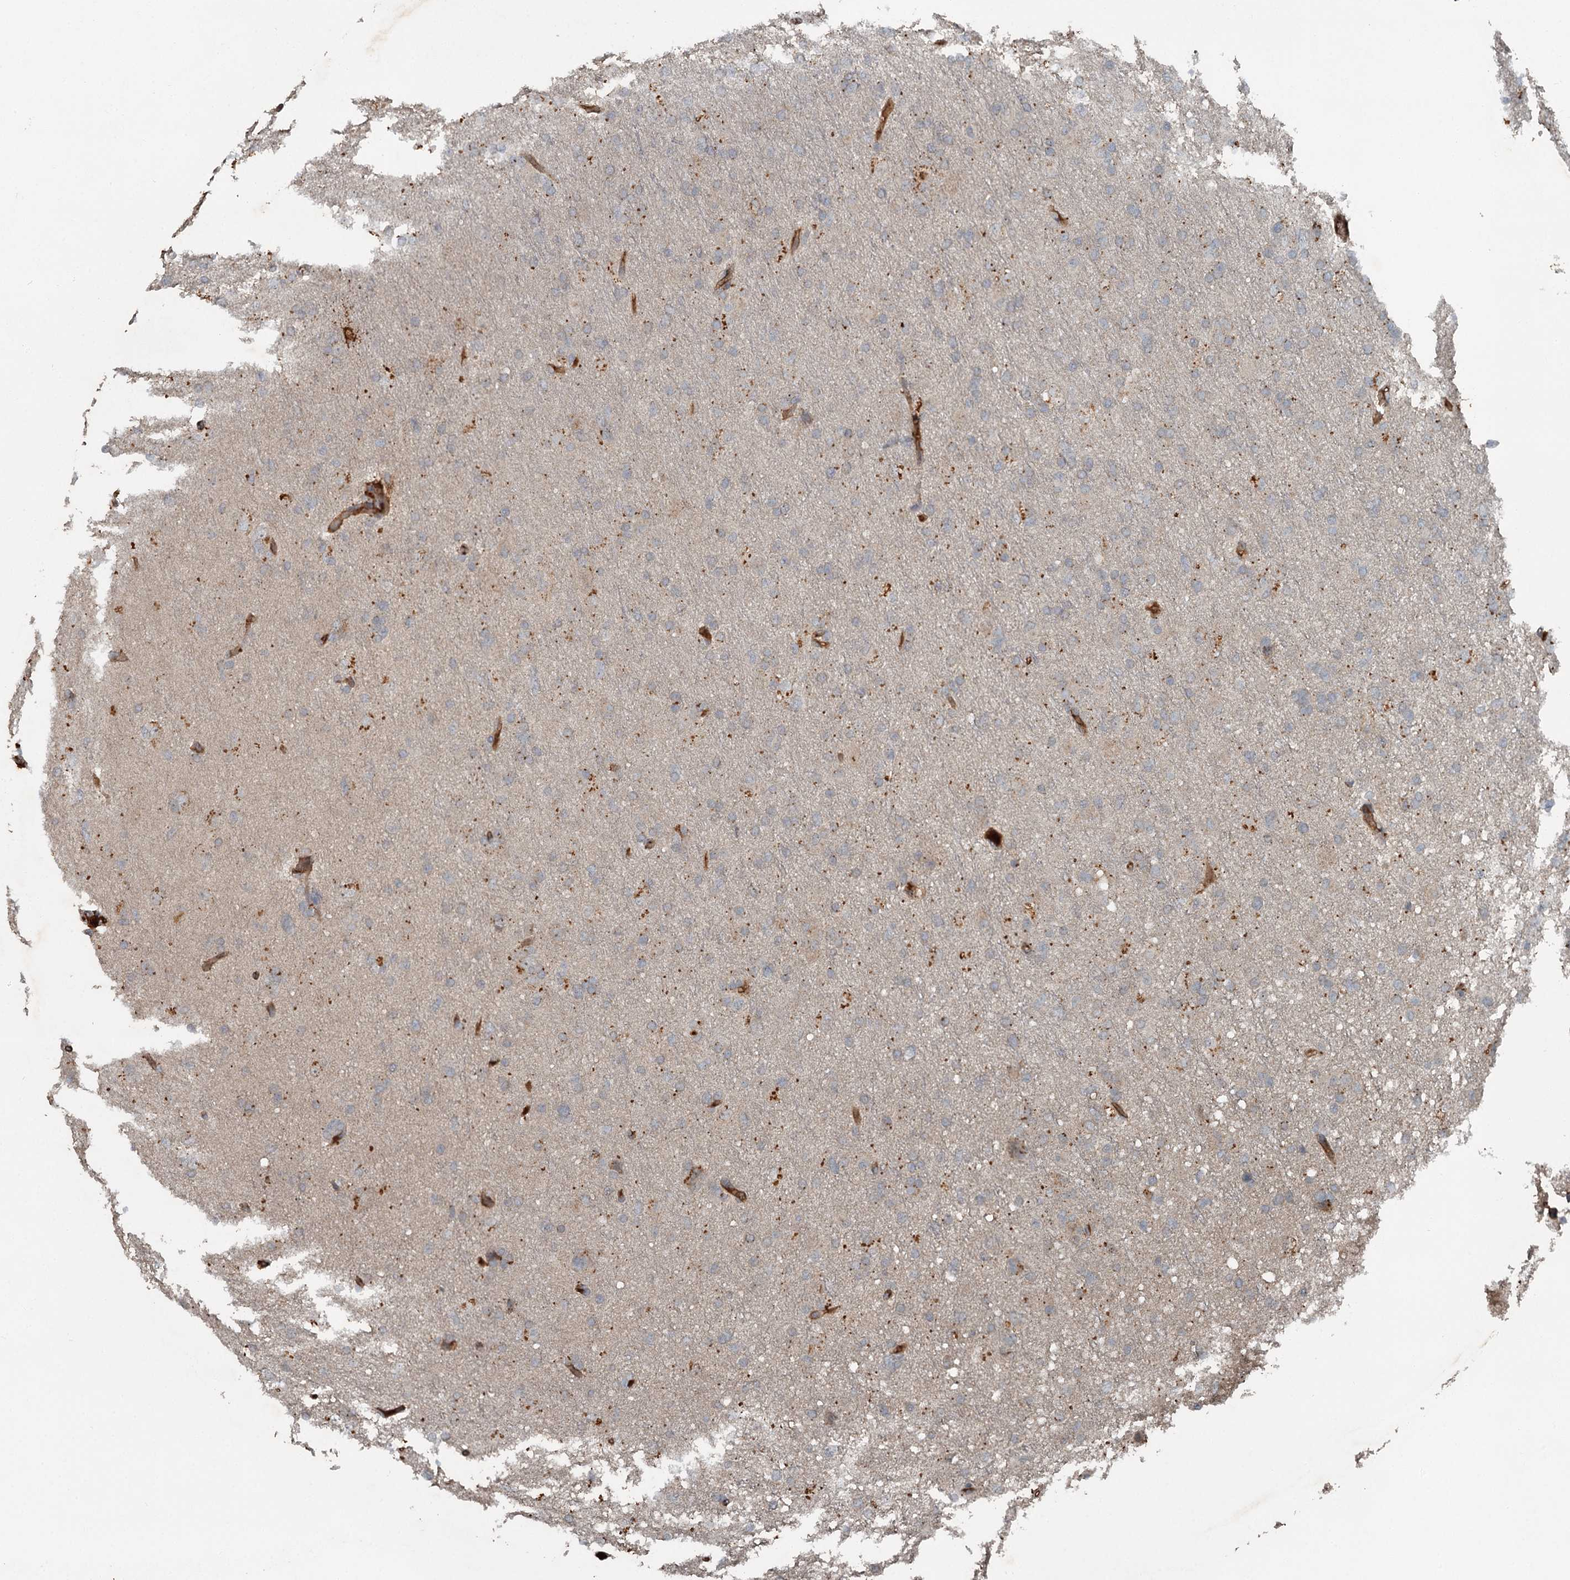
{"staining": {"intensity": "negative", "quantity": "none", "location": "none"}, "tissue": "glioma", "cell_type": "Tumor cells", "image_type": "cancer", "snomed": [{"axis": "morphology", "description": "Glioma, malignant, High grade"}, {"axis": "topography", "description": "Cerebral cortex"}], "caption": "Immunohistochemical staining of glioma reveals no significant staining in tumor cells.", "gene": "SLC39A8", "patient": {"sex": "female", "age": 36}}